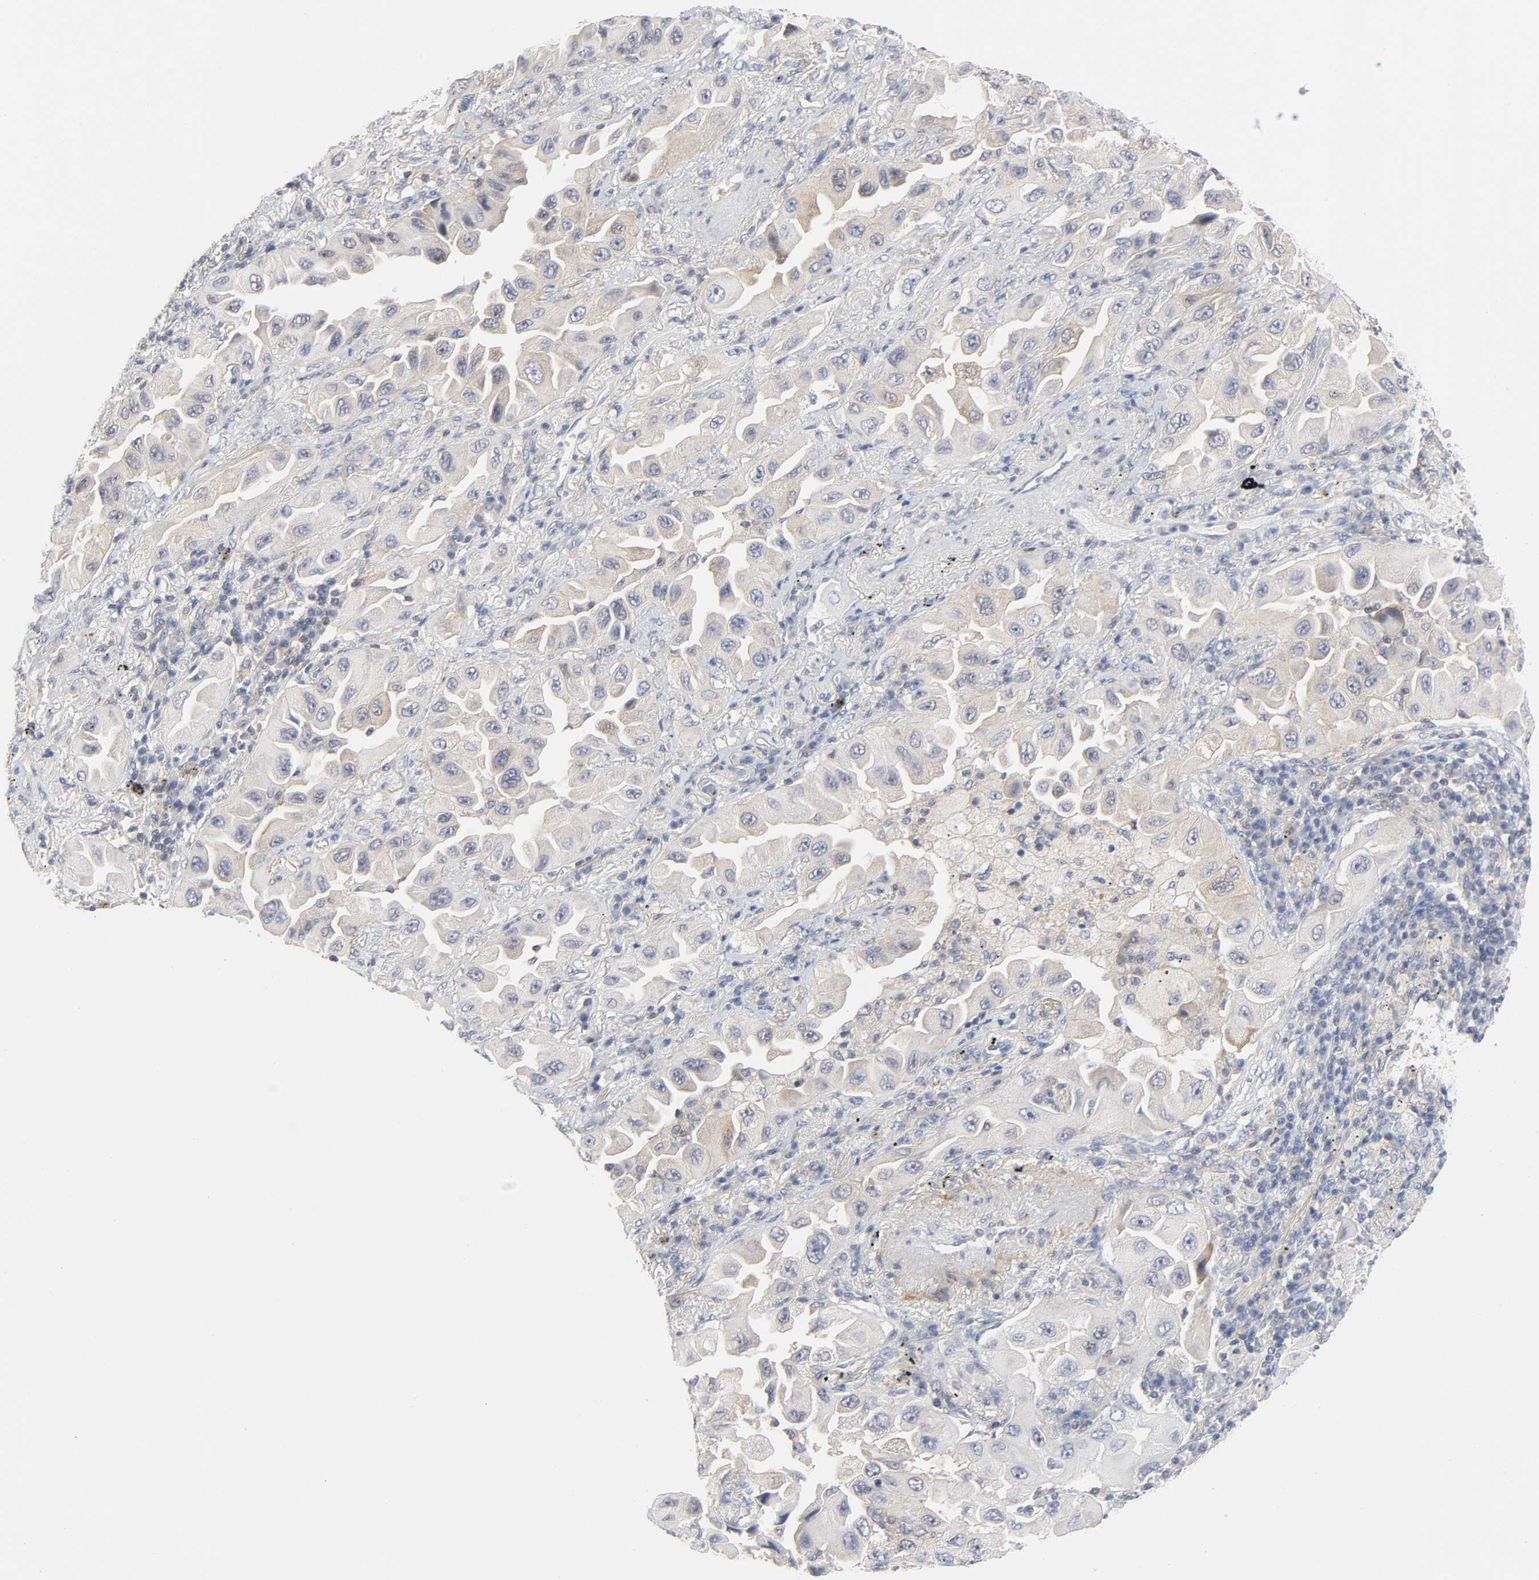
{"staining": {"intensity": "weak", "quantity": "<25%", "location": "cytoplasmic/membranous"}, "tissue": "lung cancer", "cell_type": "Tumor cells", "image_type": "cancer", "snomed": [{"axis": "morphology", "description": "Adenocarcinoma, NOS"}, {"axis": "topography", "description": "Lung"}], "caption": "DAB immunohistochemical staining of lung cancer (adenocarcinoma) shows no significant positivity in tumor cells.", "gene": "ROCK1", "patient": {"sex": "female", "age": 65}}